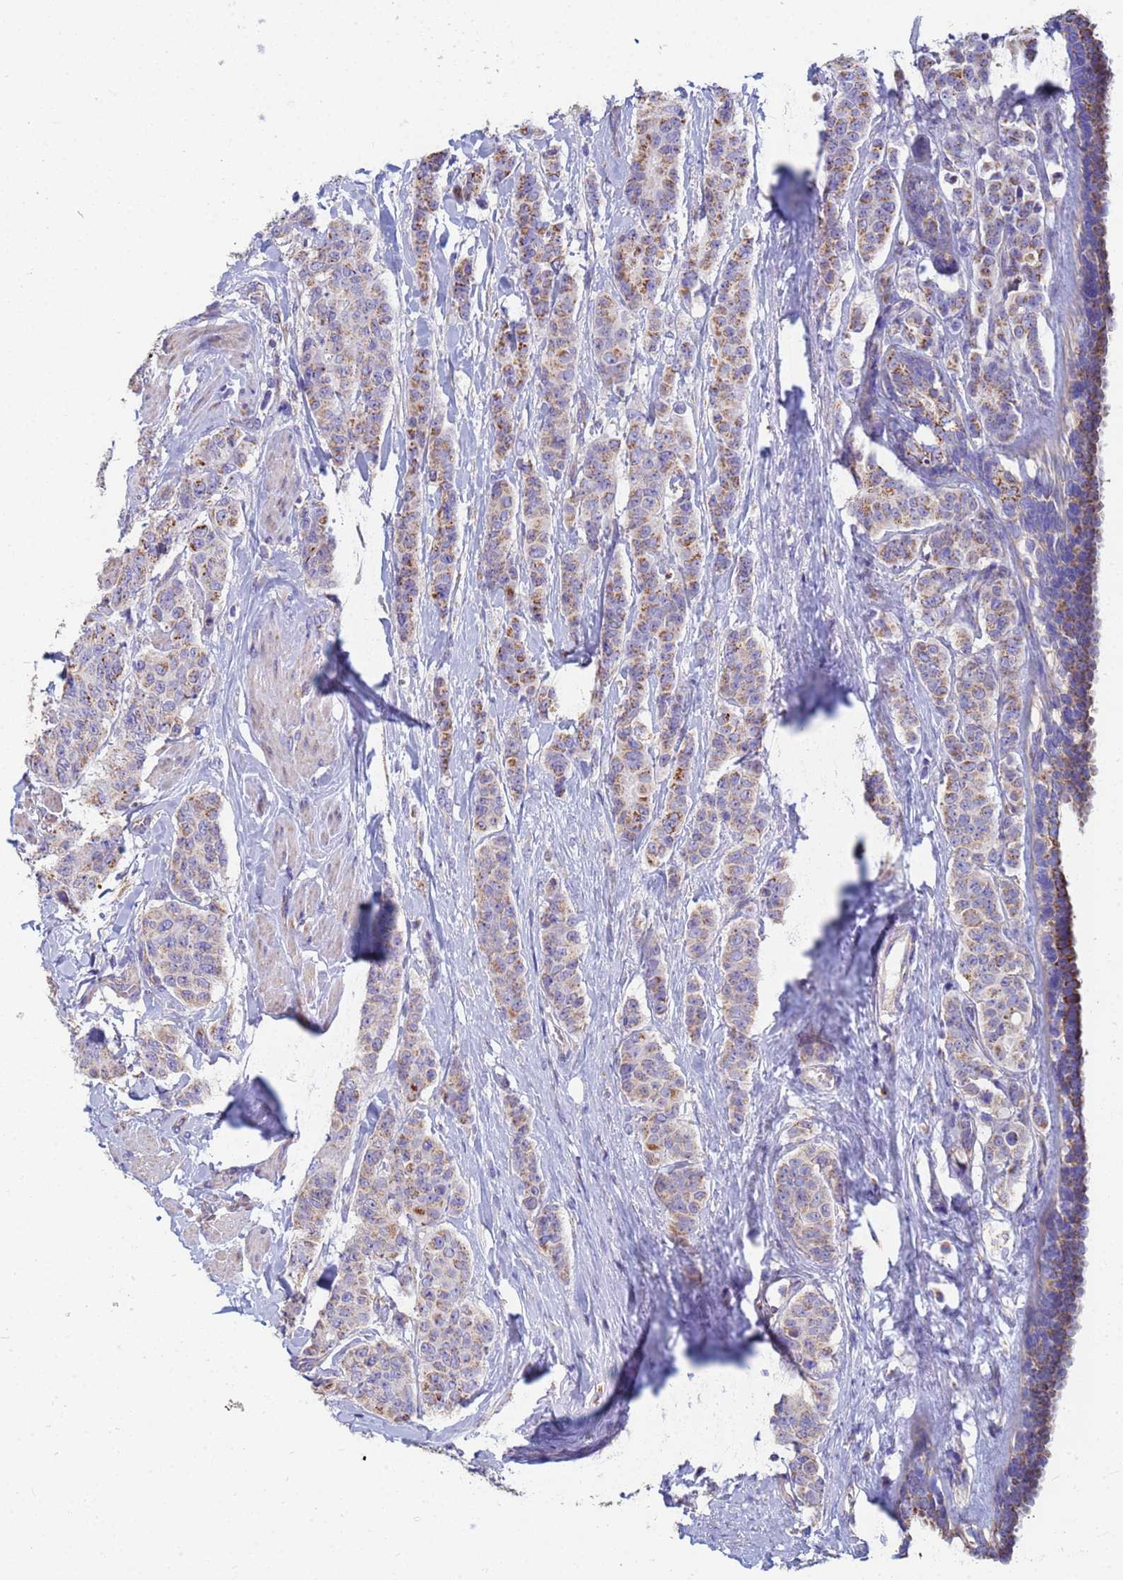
{"staining": {"intensity": "moderate", "quantity": "25%-75%", "location": "cytoplasmic/membranous"}, "tissue": "breast cancer", "cell_type": "Tumor cells", "image_type": "cancer", "snomed": [{"axis": "morphology", "description": "Duct carcinoma"}, {"axis": "topography", "description": "Breast"}], "caption": "Human breast cancer stained for a protein (brown) exhibits moderate cytoplasmic/membranous positive expression in about 25%-75% of tumor cells.", "gene": "UQCRH", "patient": {"sex": "female", "age": 40}}